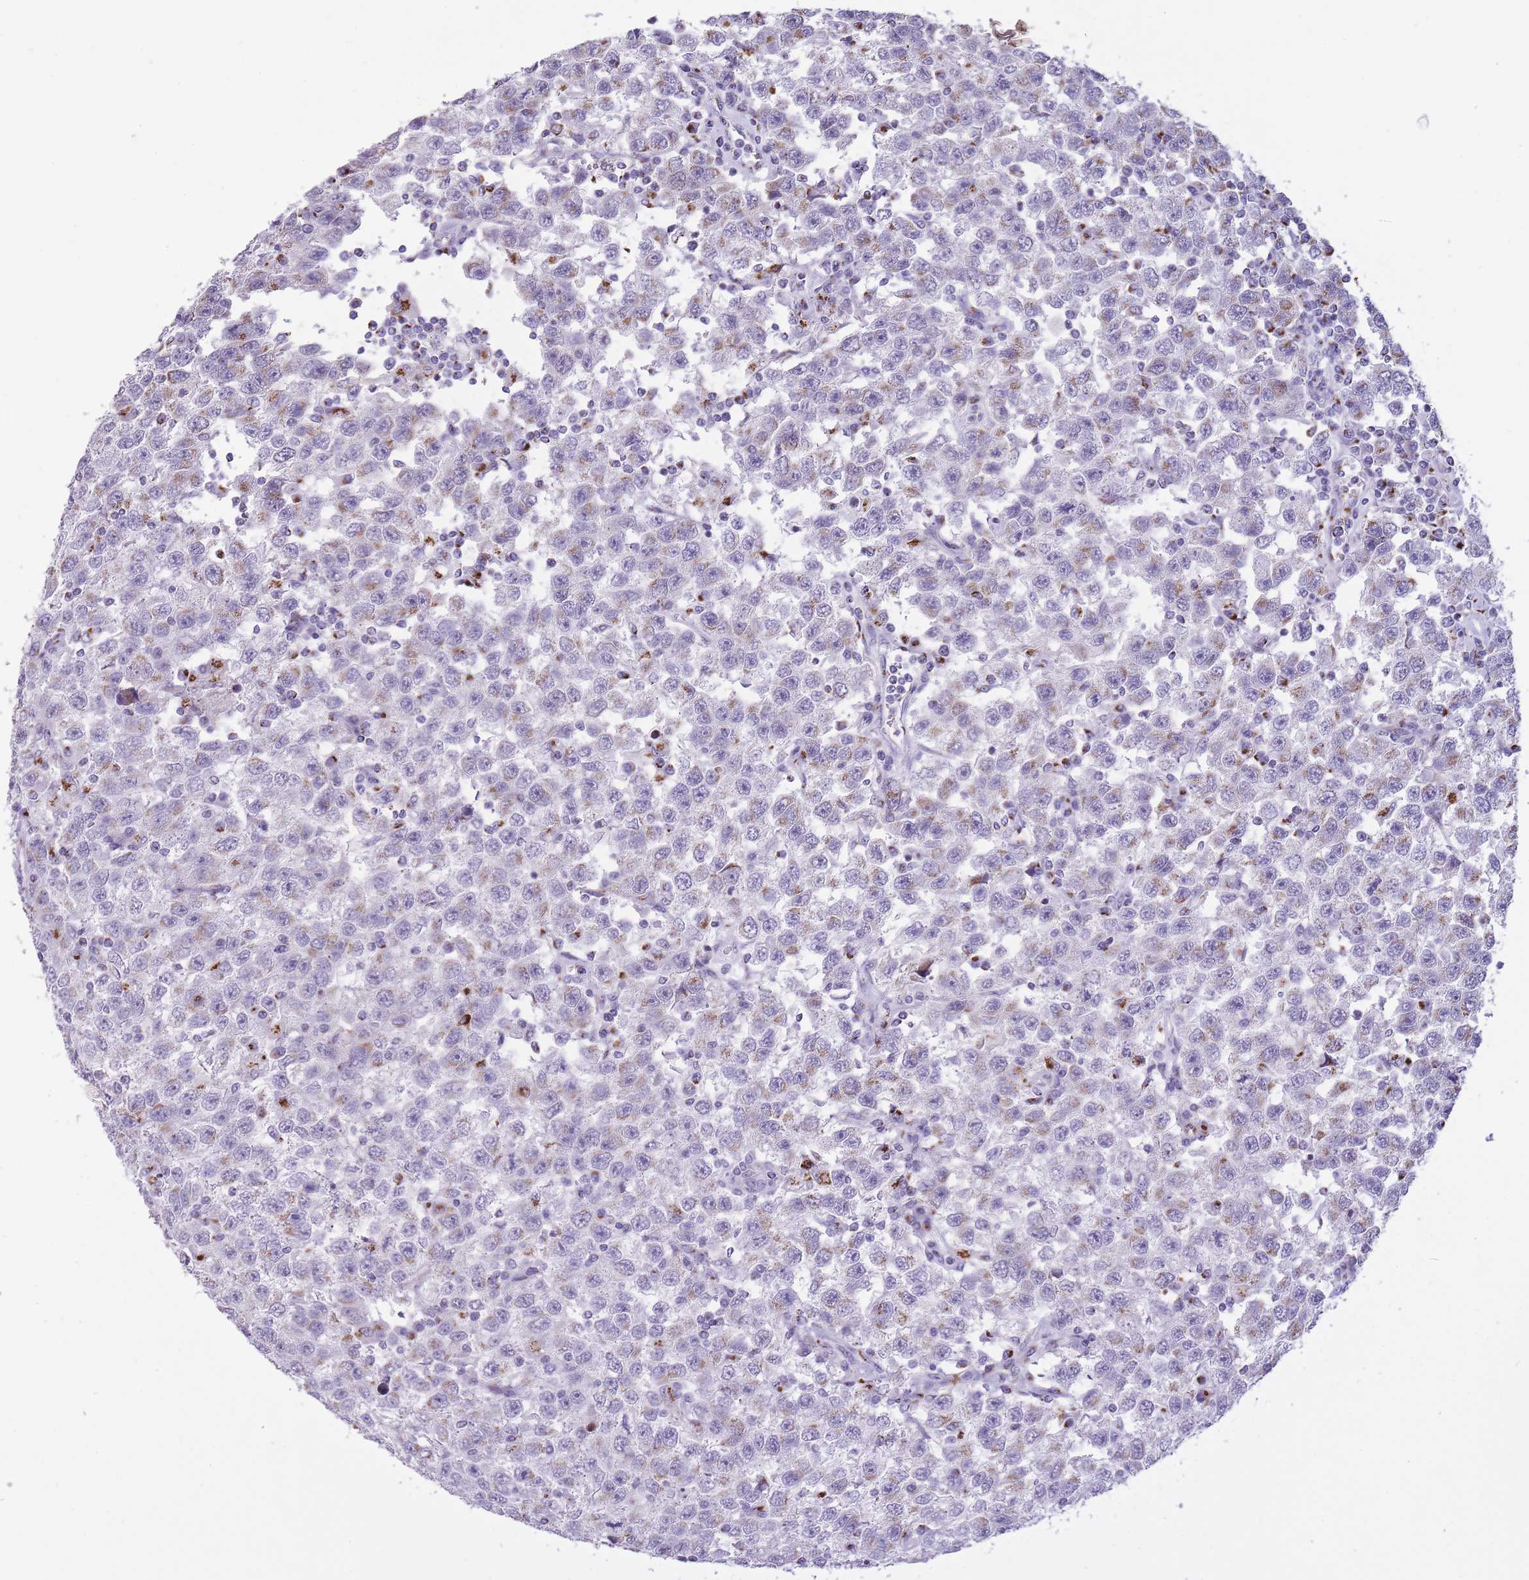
{"staining": {"intensity": "weak", "quantity": "<25%", "location": "cytoplasmic/membranous"}, "tissue": "testis cancer", "cell_type": "Tumor cells", "image_type": "cancer", "snomed": [{"axis": "morphology", "description": "Seminoma, NOS"}, {"axis": "topography", "description": "Testis"}], "caption": "Immunohistochemistry (IHC) of testis cancer (seminoma) reveals no staining in tumor cells.", "gene": "B4GALT2", "patient": {"sex": "male", "age": 41}}